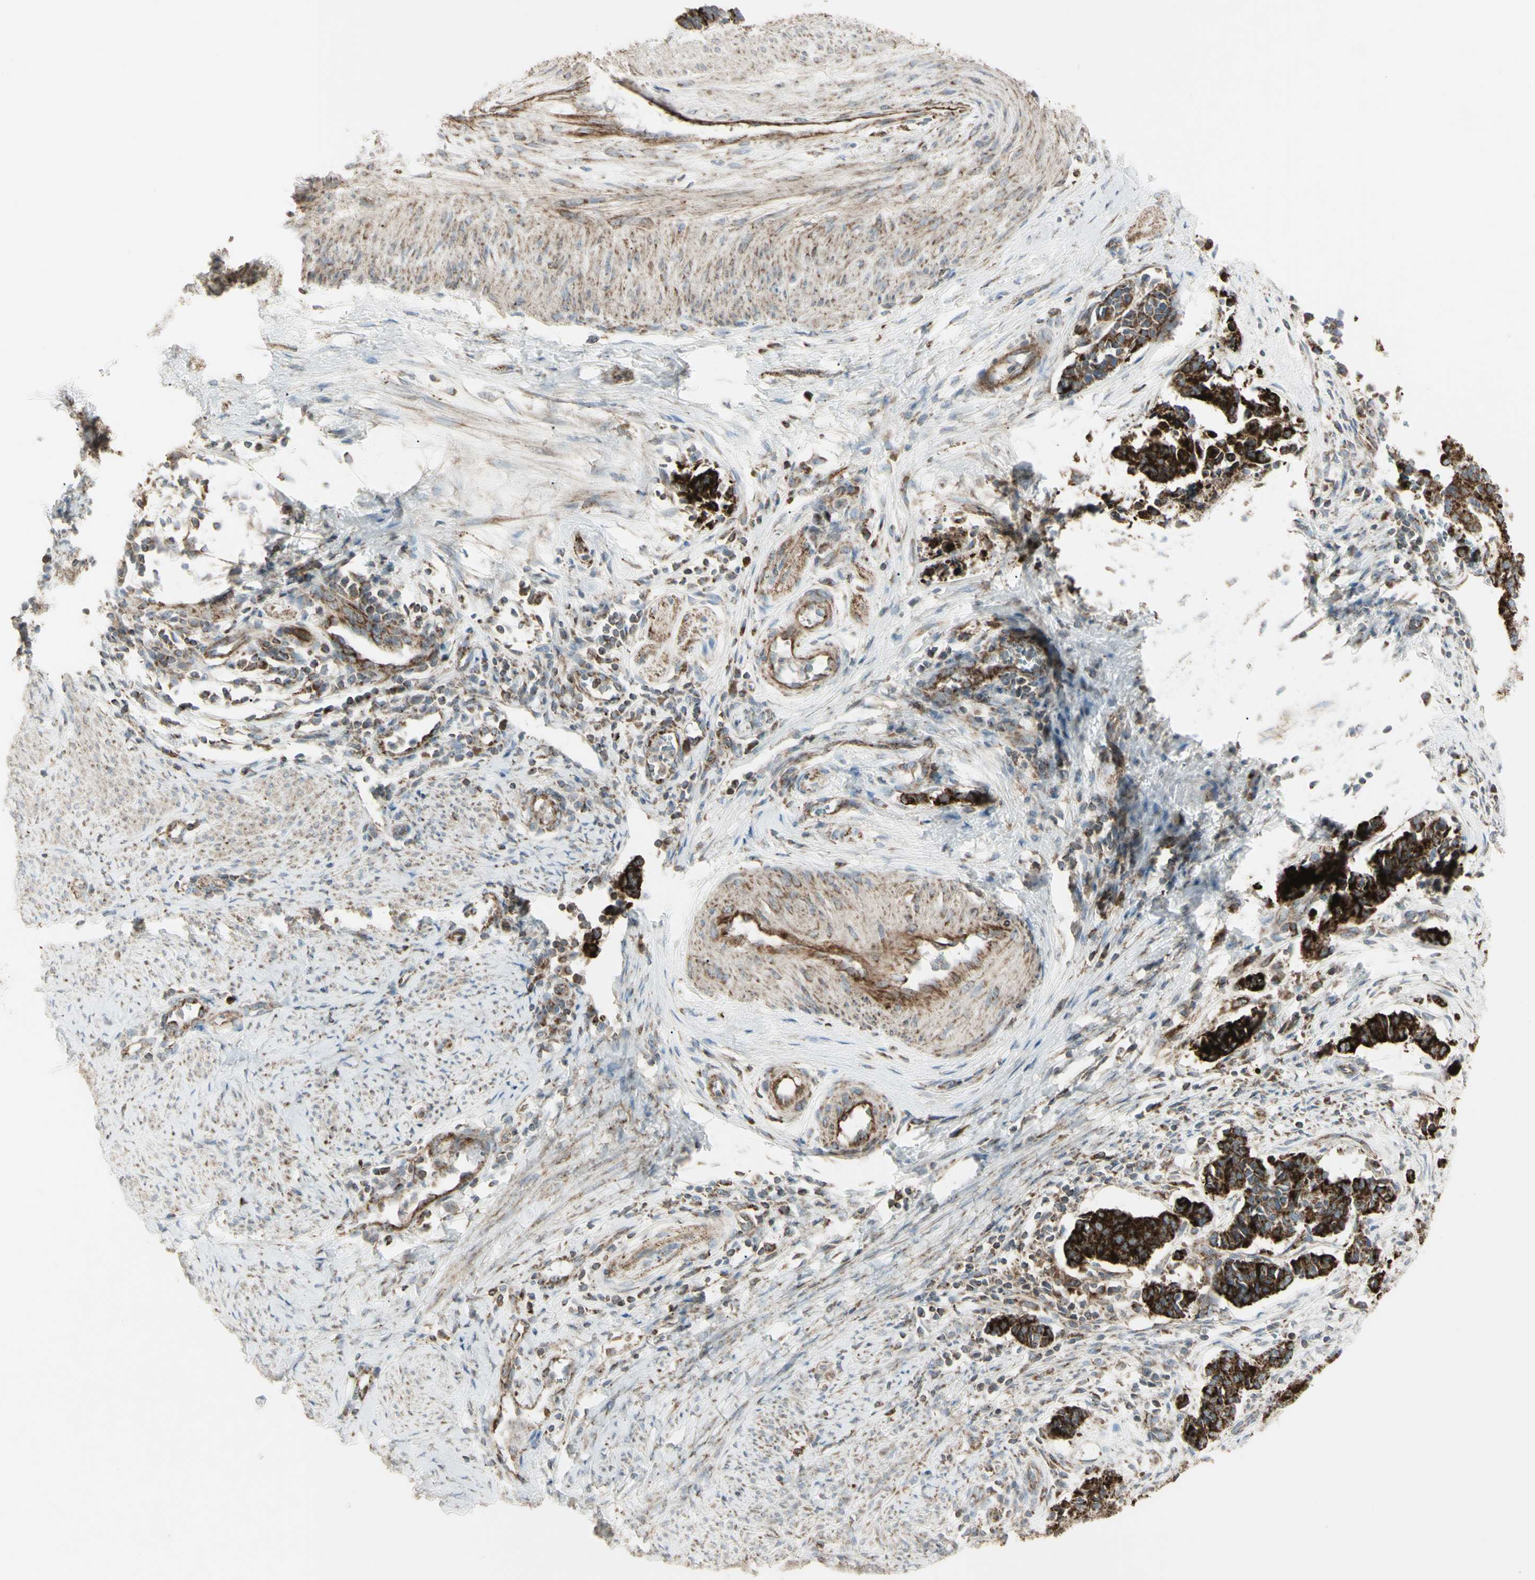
{"staining": {"intensity": "strong", "quantity": ">75%", "location": "cytoplasmic/membranous"}, "tissue": "cervical cancer", "cell_type": "Tumor cells", "image_type": "cancer", "snomed": [{"axis": "morphology", "description": "Normal tissue, NOS"}, {"axis": "morphology", "description": "Squamous cell carcinoma, NOS"}, {"axis": "topography", "description": "Cervix"}], "caption": "Protein analysis of cervical cancer tissue reveals strong cytoplasmic/membranous staining in about >75% of tumor cells. (brown staining indicates protein expression, while blue staining denotes nuclei).", "gene": "CYB5R1", "patient": {"sex": "female", "age": 35}}